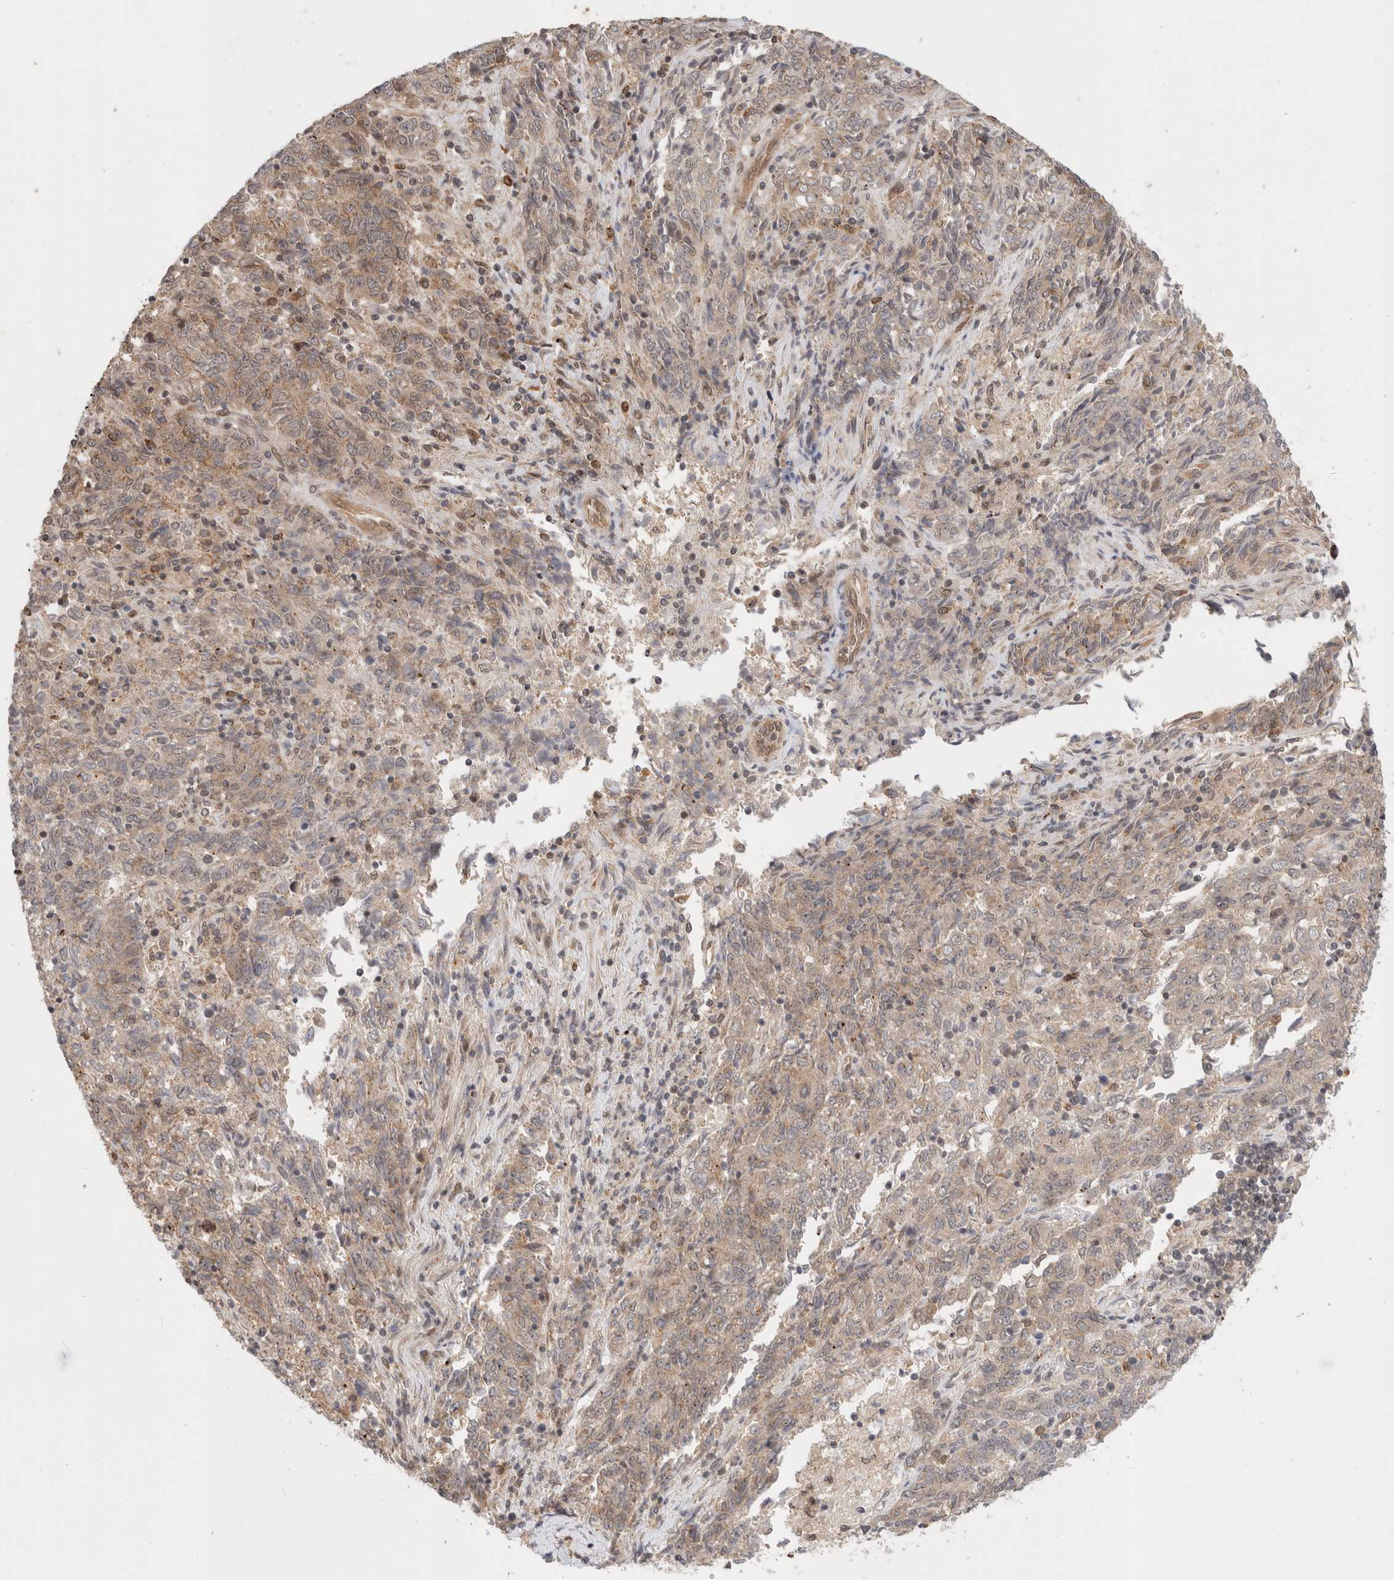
{"staining": {"intensity": "weak", "quantity": "25%-75%", "location": "cytoplasmic/membranous"}, "tissue": "endometrial cancer", "cell_type": "Tumor cells", "image_type": "cancer", "snomed": [{"axis": "morphology", "description": "Adenocarcinoma, NOS"}, {"axis": "topography", "description": "Endometrium"}], "caption": "The photomicrograph exhibits staining of adenocarcinoma (endometrial), revealing weak cytoplasmic/membranous protein positivity (brown color) within tumor cells.", "gene": "OTUD6B", "patient": {"sex": "female", "age": 80}}